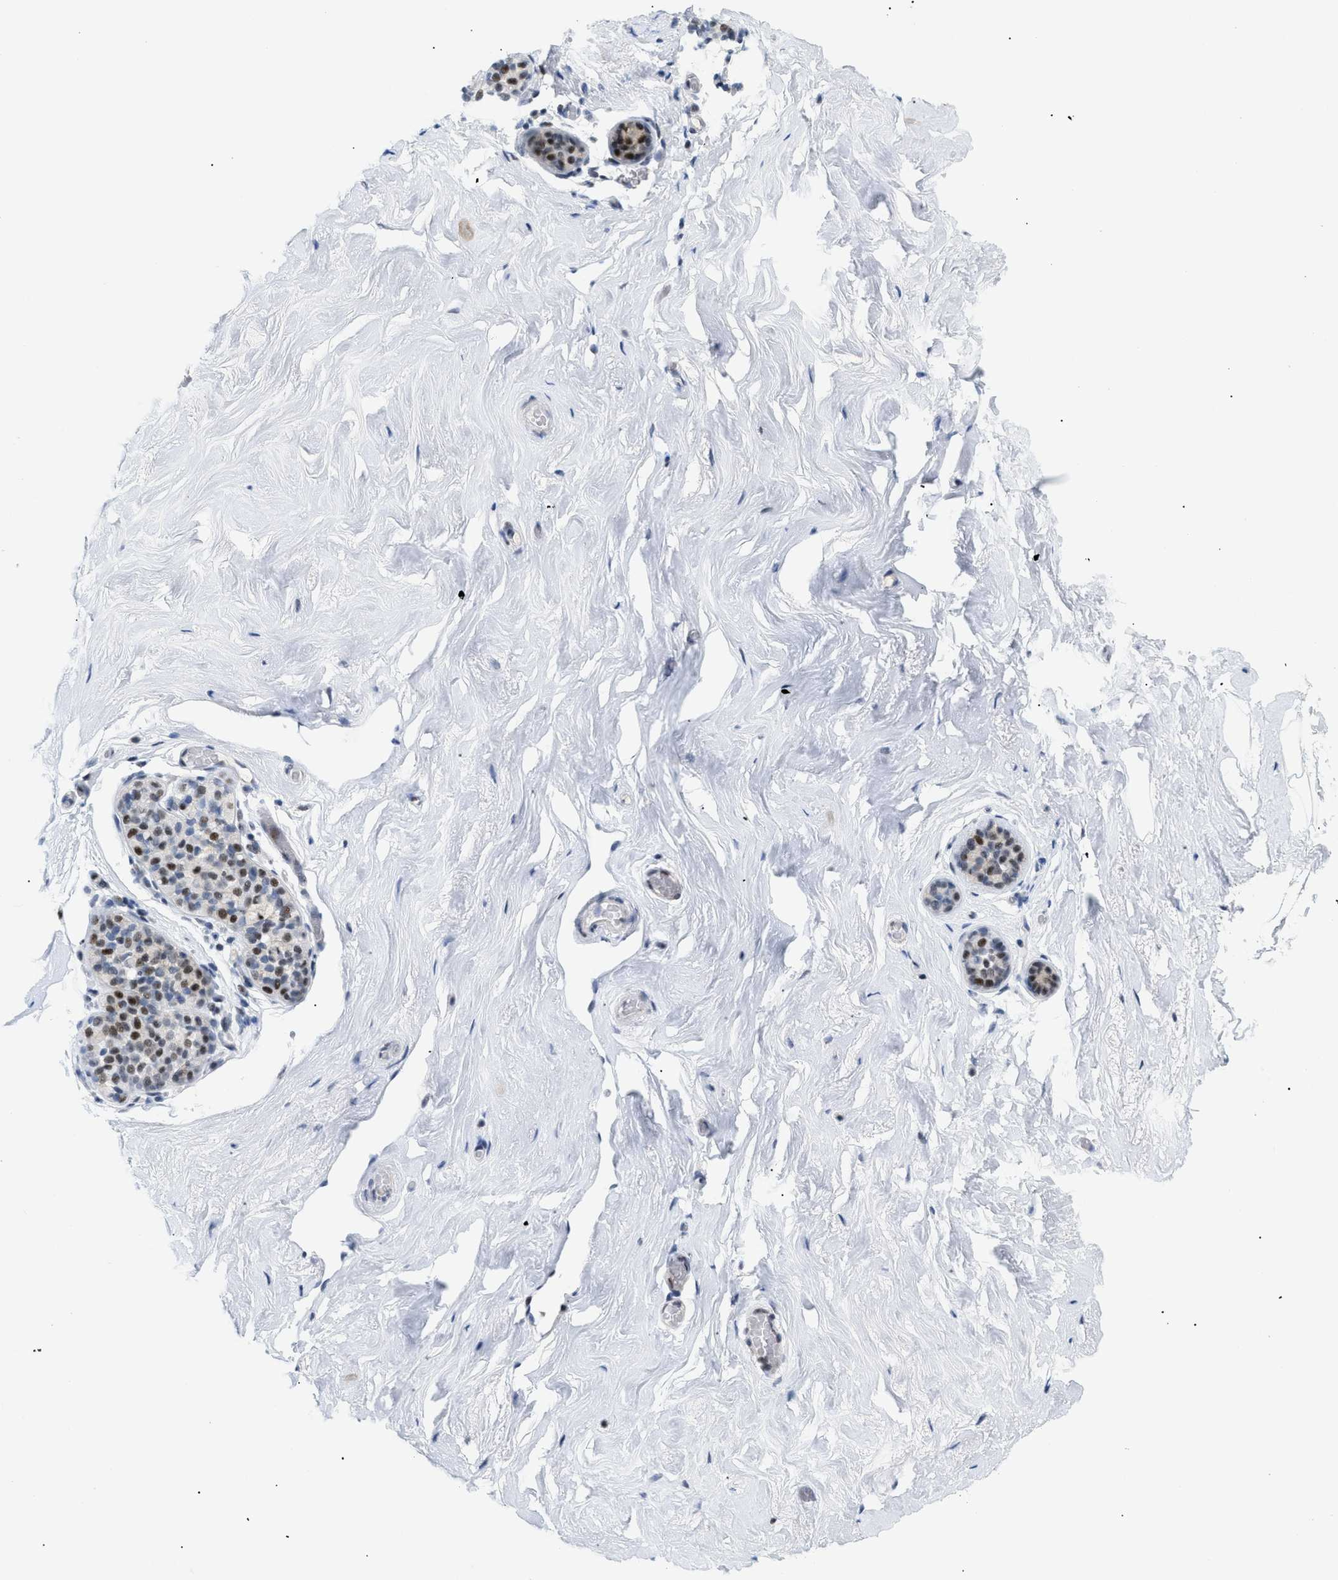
{"staining": {"intensity": "weak", "quantity": ">75%", "location": "nuclear"}, "tissue": "breast", "cell_type": "Adipocytes", "image_type": "normal", "snomed": [{"axis": "morphology", "description": "Normal tissue, NOS"}, {"axis": "topography", "description": "Breast"}], "caption": "A low amount of weak nuclear expression is present in about >75% of adipocytes in normal breast. (IHC, brightfield microscopy, high magnification).", "gene": "MED1", "patient": {"sex": "female", "age": 75}}